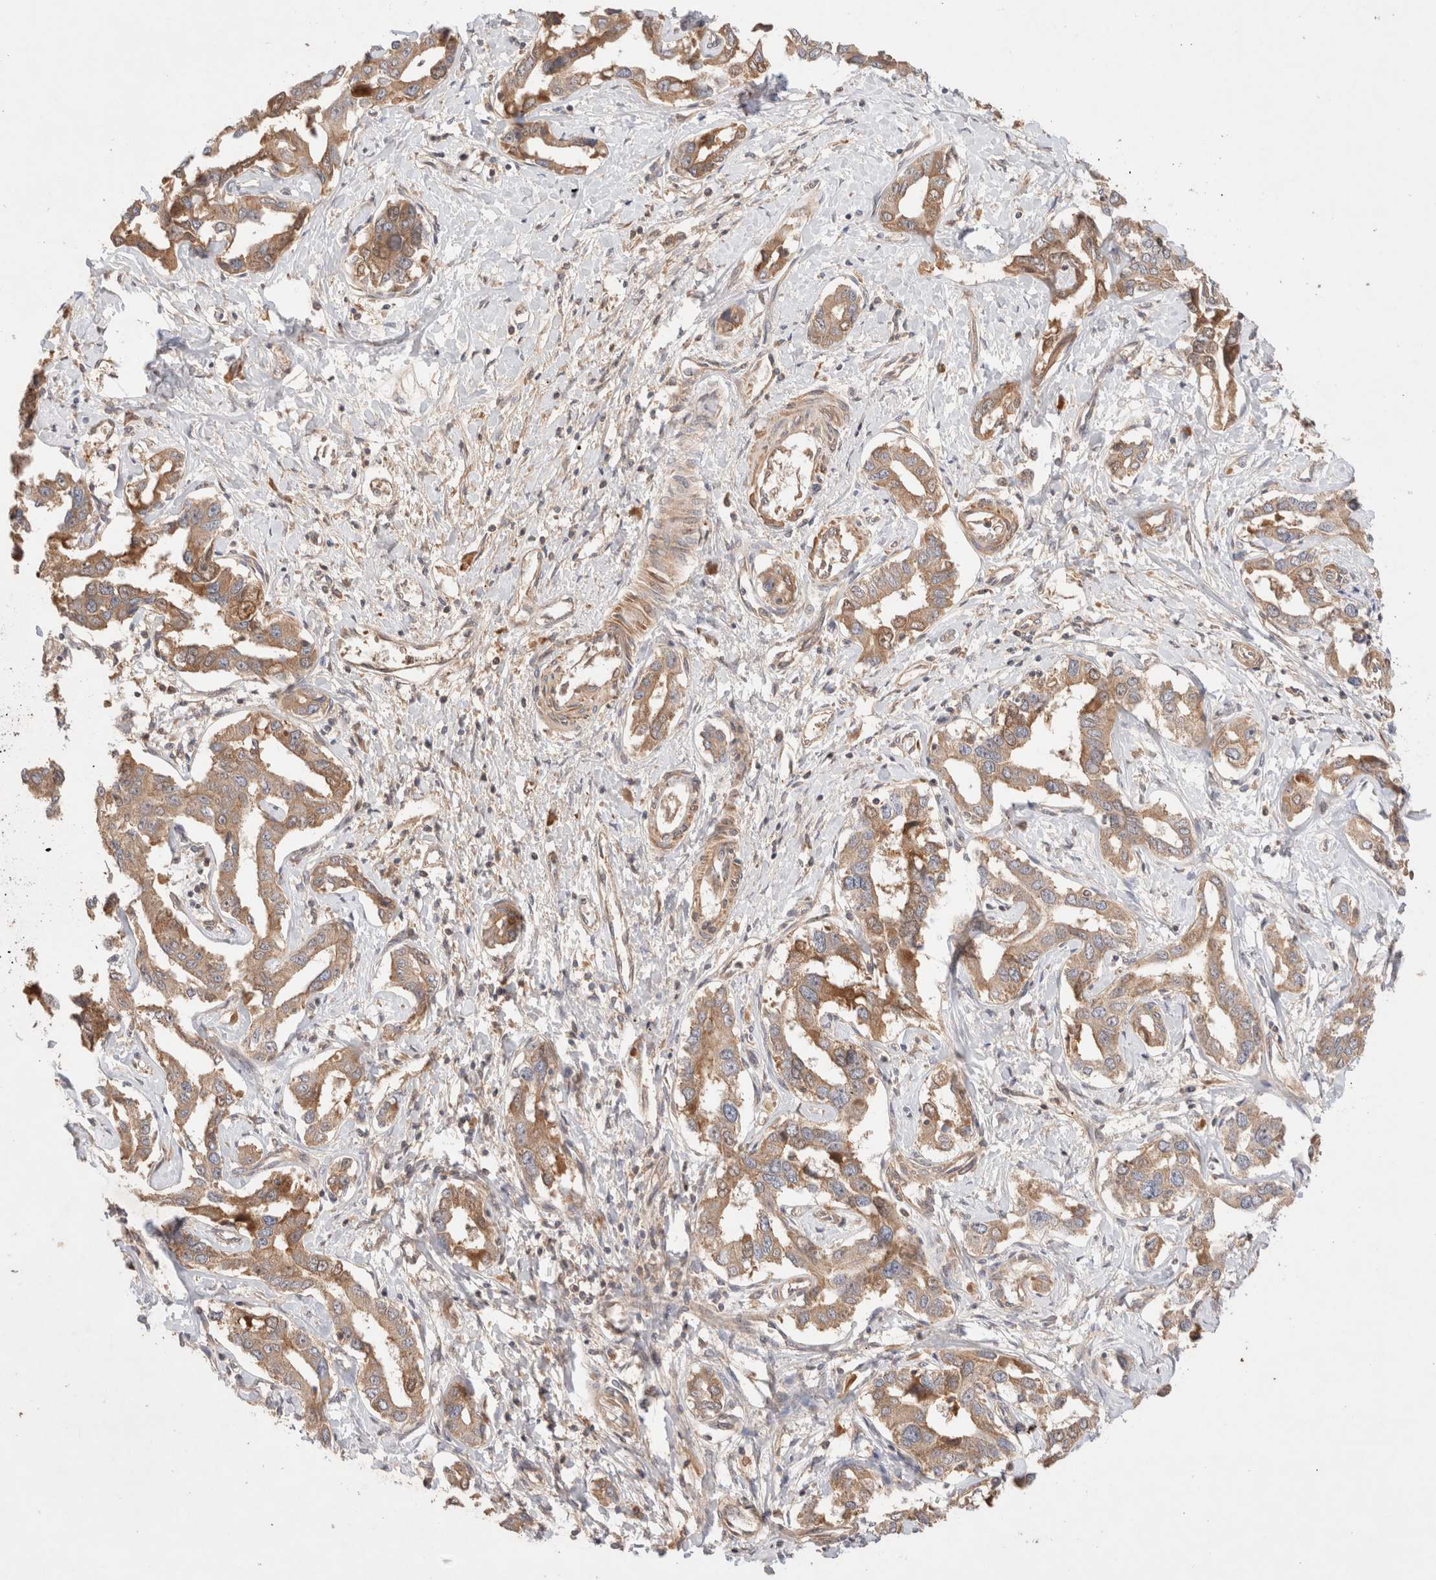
{"staining": {"intensity": "moderate", "quantity": ">75%", "location": "cytoplasmic/membranous"}, "tissue": "liver cancer", "cell_type": "Tumor cells", "image_type": "cancer", "snomed": [{"axis": "morphology", "description": "Cholangiocarcinoma"}, {"axis": "topography", "description": "Liver"}], "caption": "Moderate cytoplasmic/membranous protein expression is seen in approximately >75% of tumor cells in liver cancer (cholangiocarcinoma).", "gene": "CARNMT1", "patient": {"sex": "male", "age": 59}}